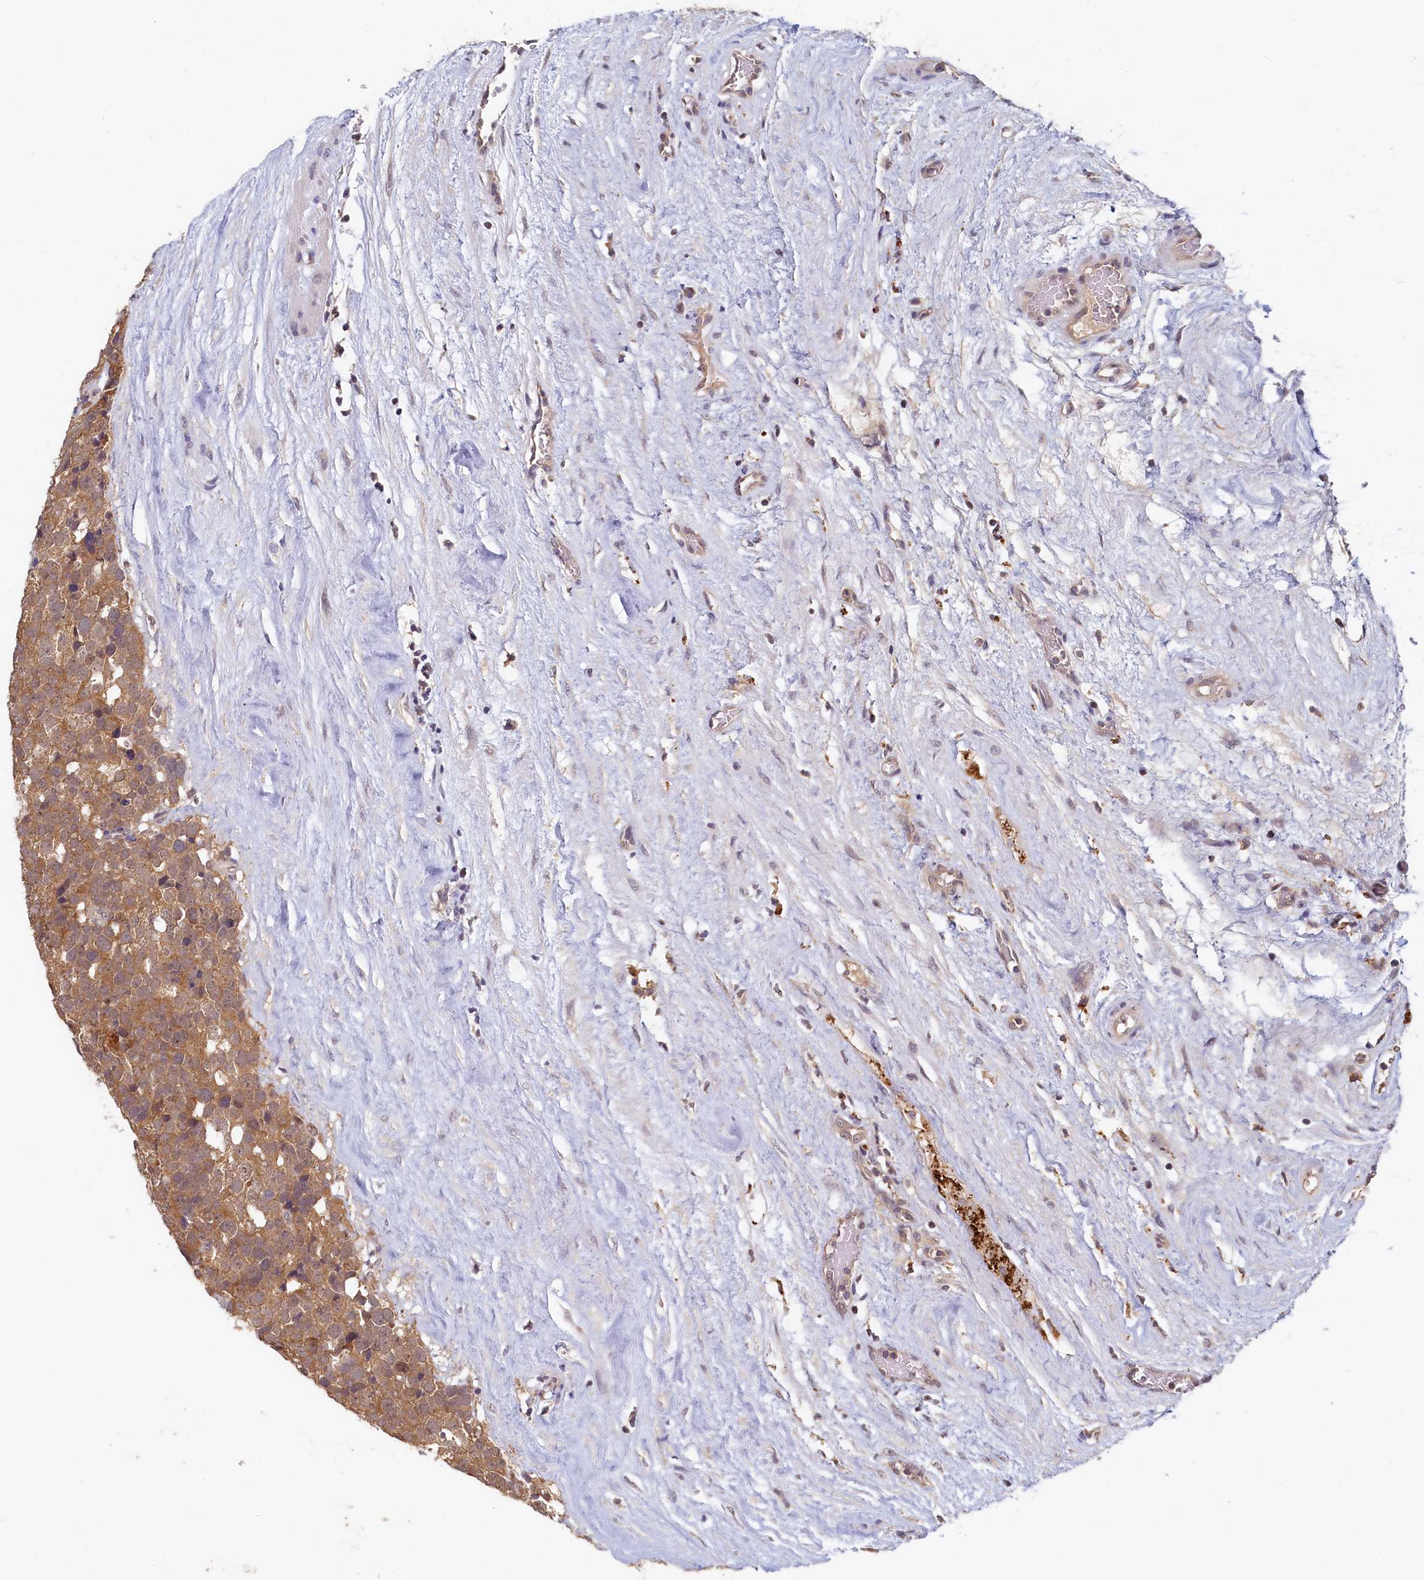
{"staining": {"intensity": "moderate", "quantity": ">75%", "location": "cytoplasmic/membranous"}, "tissue": "testis cancer", "cell_type": "Tumor cells", "image_type": "cancer", "snomed": [{"axis": "morphology", "description": "Seminoma, NOS"}, {"axis": "topography", "description": "Testis"}], "caption": "A high-resolution micrograph shows immunohistochemistry staining of testis seminoma, which shows moderate cytoplasmic/membranous expression in about >75% of tumor cells. The protein is stained brown, and the nuclei are stained in blue (DAB IHC with brightfield microscopy, high magnification).", "gene": "NUBP2", "patient": {"sex": "male", "age": 71}}